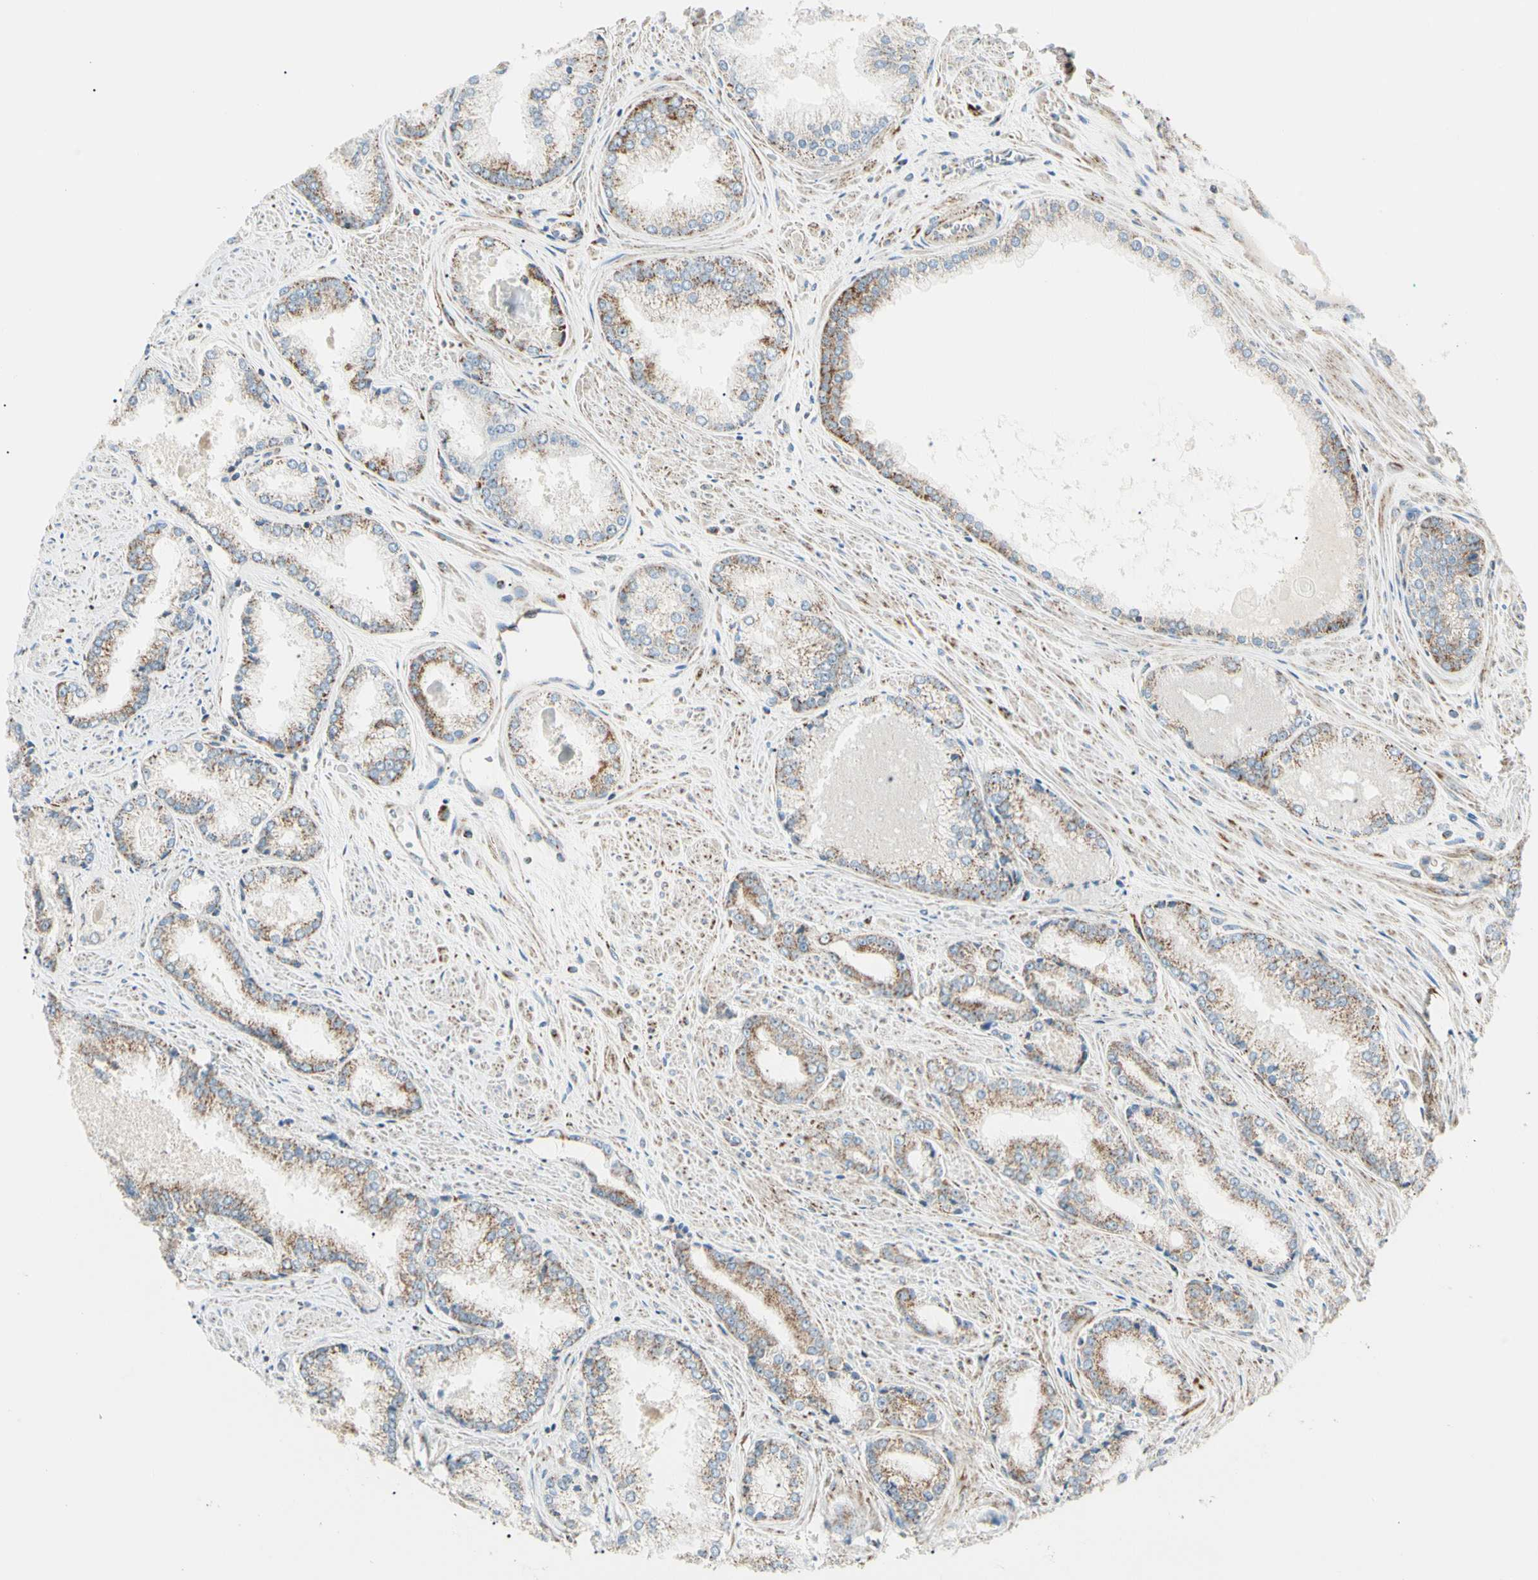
{"staining": {"intensity": "moderate", "quantity": "25%-75%", "location": "cytoplasmic/membranous"}, "tissue": "prostate cancer", "cell_type": "Tumor cells", "image_type": "cancer", "snomed": [{"axis": "morphology", "description": "Adenocarcinoma, Low grade"}, {"axis": "topography", "description": "Prostate"}], "caption": "A histopathology image of human adenocarcinoma (low-grade) (prostate) stained for a protein reveals moderate cytoplasmic/membranous brown staining in tumor cells.", "gene": "TBC1D10A", "patient": {"sex": "male", "age": 64}}